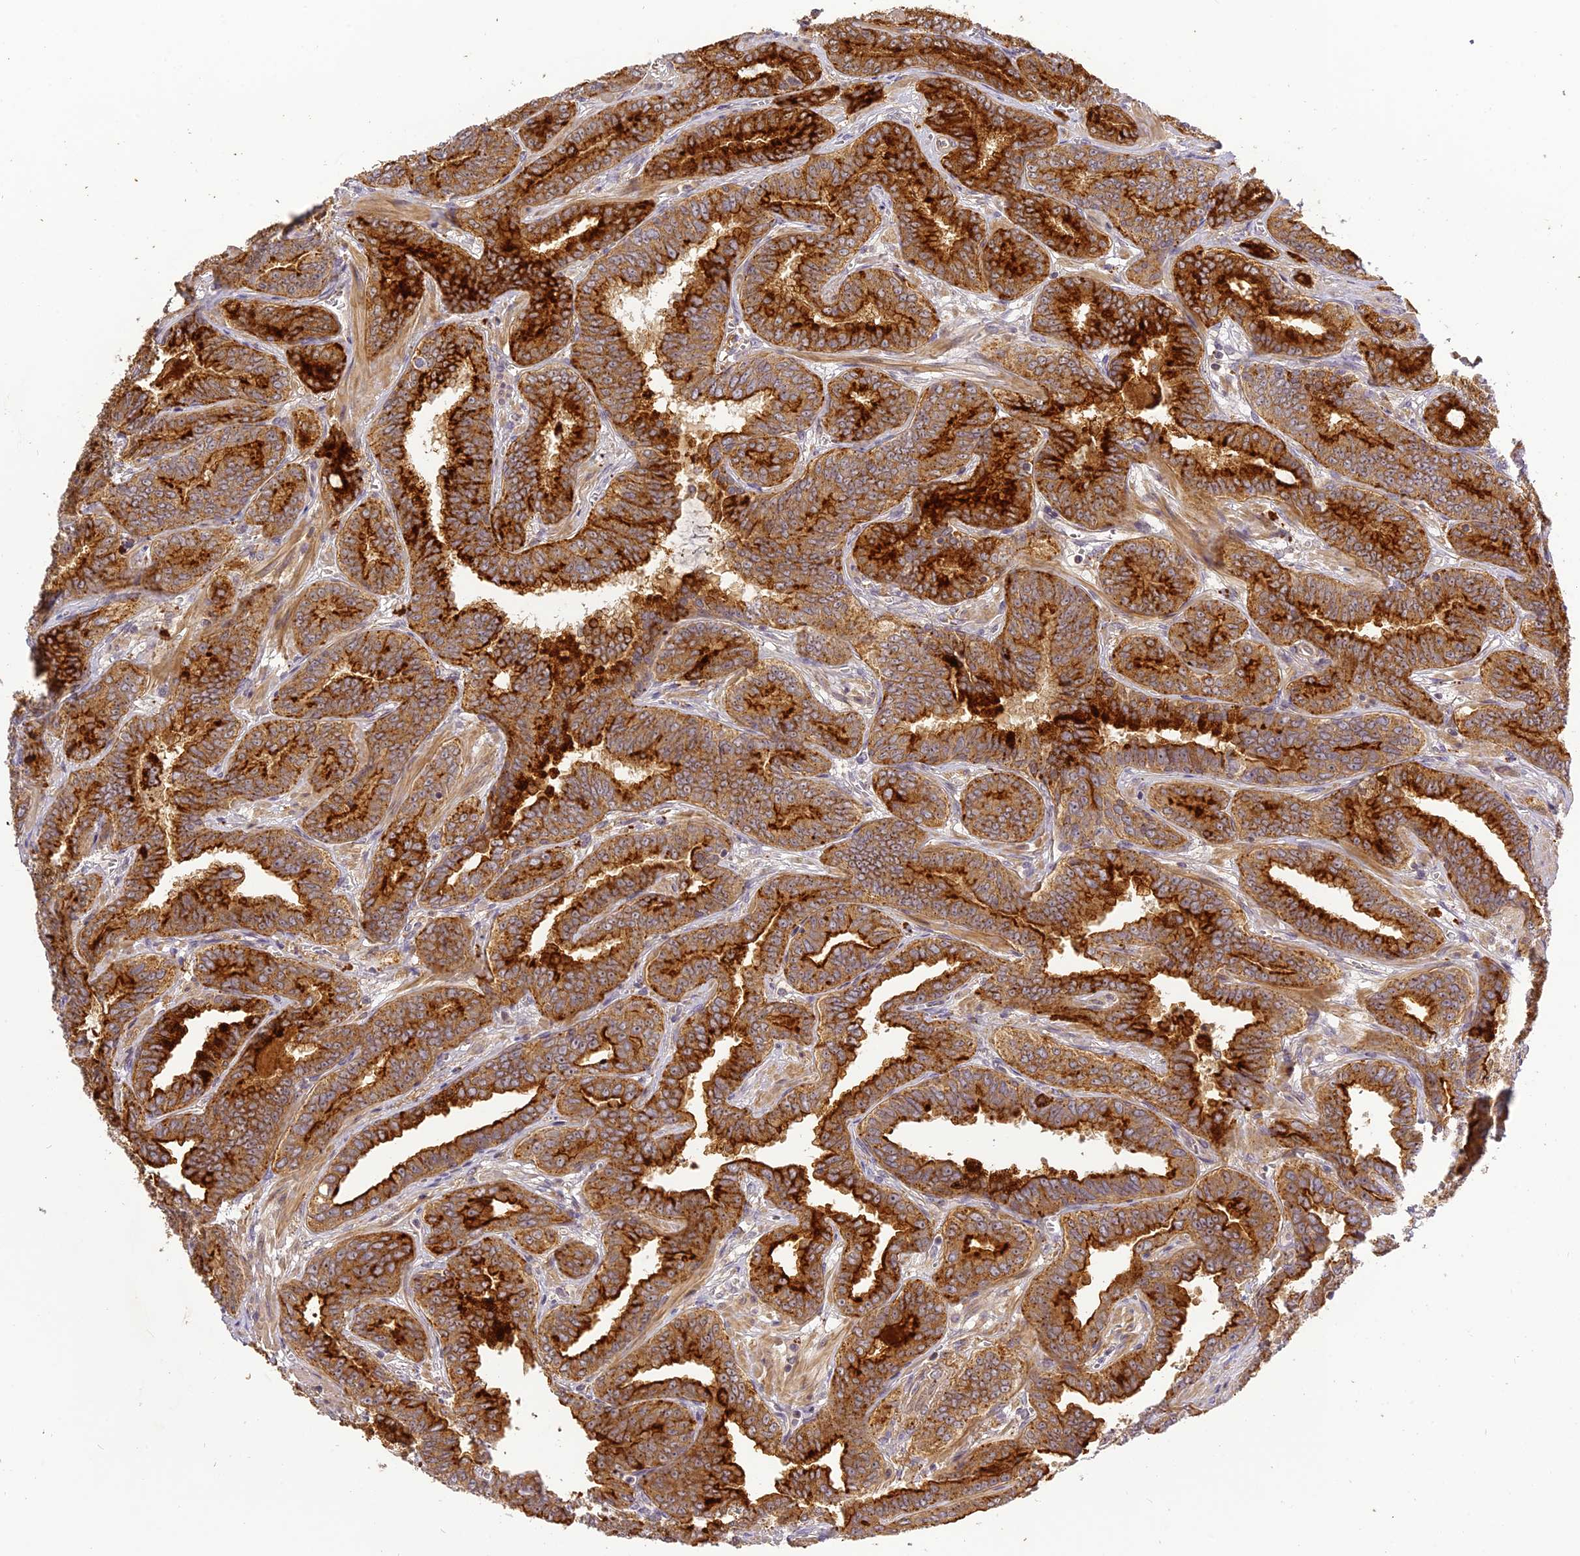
{"staining": {"intensity": "strong", "quantity": ">75%", "location": "cytoplasmic/membranous"}, "tissue": "prostate cancer", "cell_type": "Tumor cells", "image_type": "cancer", "snomed": [{"axis": "morphology", "description": "Adenocarcinoma, High grade"}, {"axis": "topography", "description": "Prostate"}], "caption": "Strong cytoplasmic/membranous expression is present in approximately >75% of tumor cells in prostate cancer (high-grade adenocarcinoma).", "gene": "FNIP2", "patient": {"sex": "male", "age": 67}}